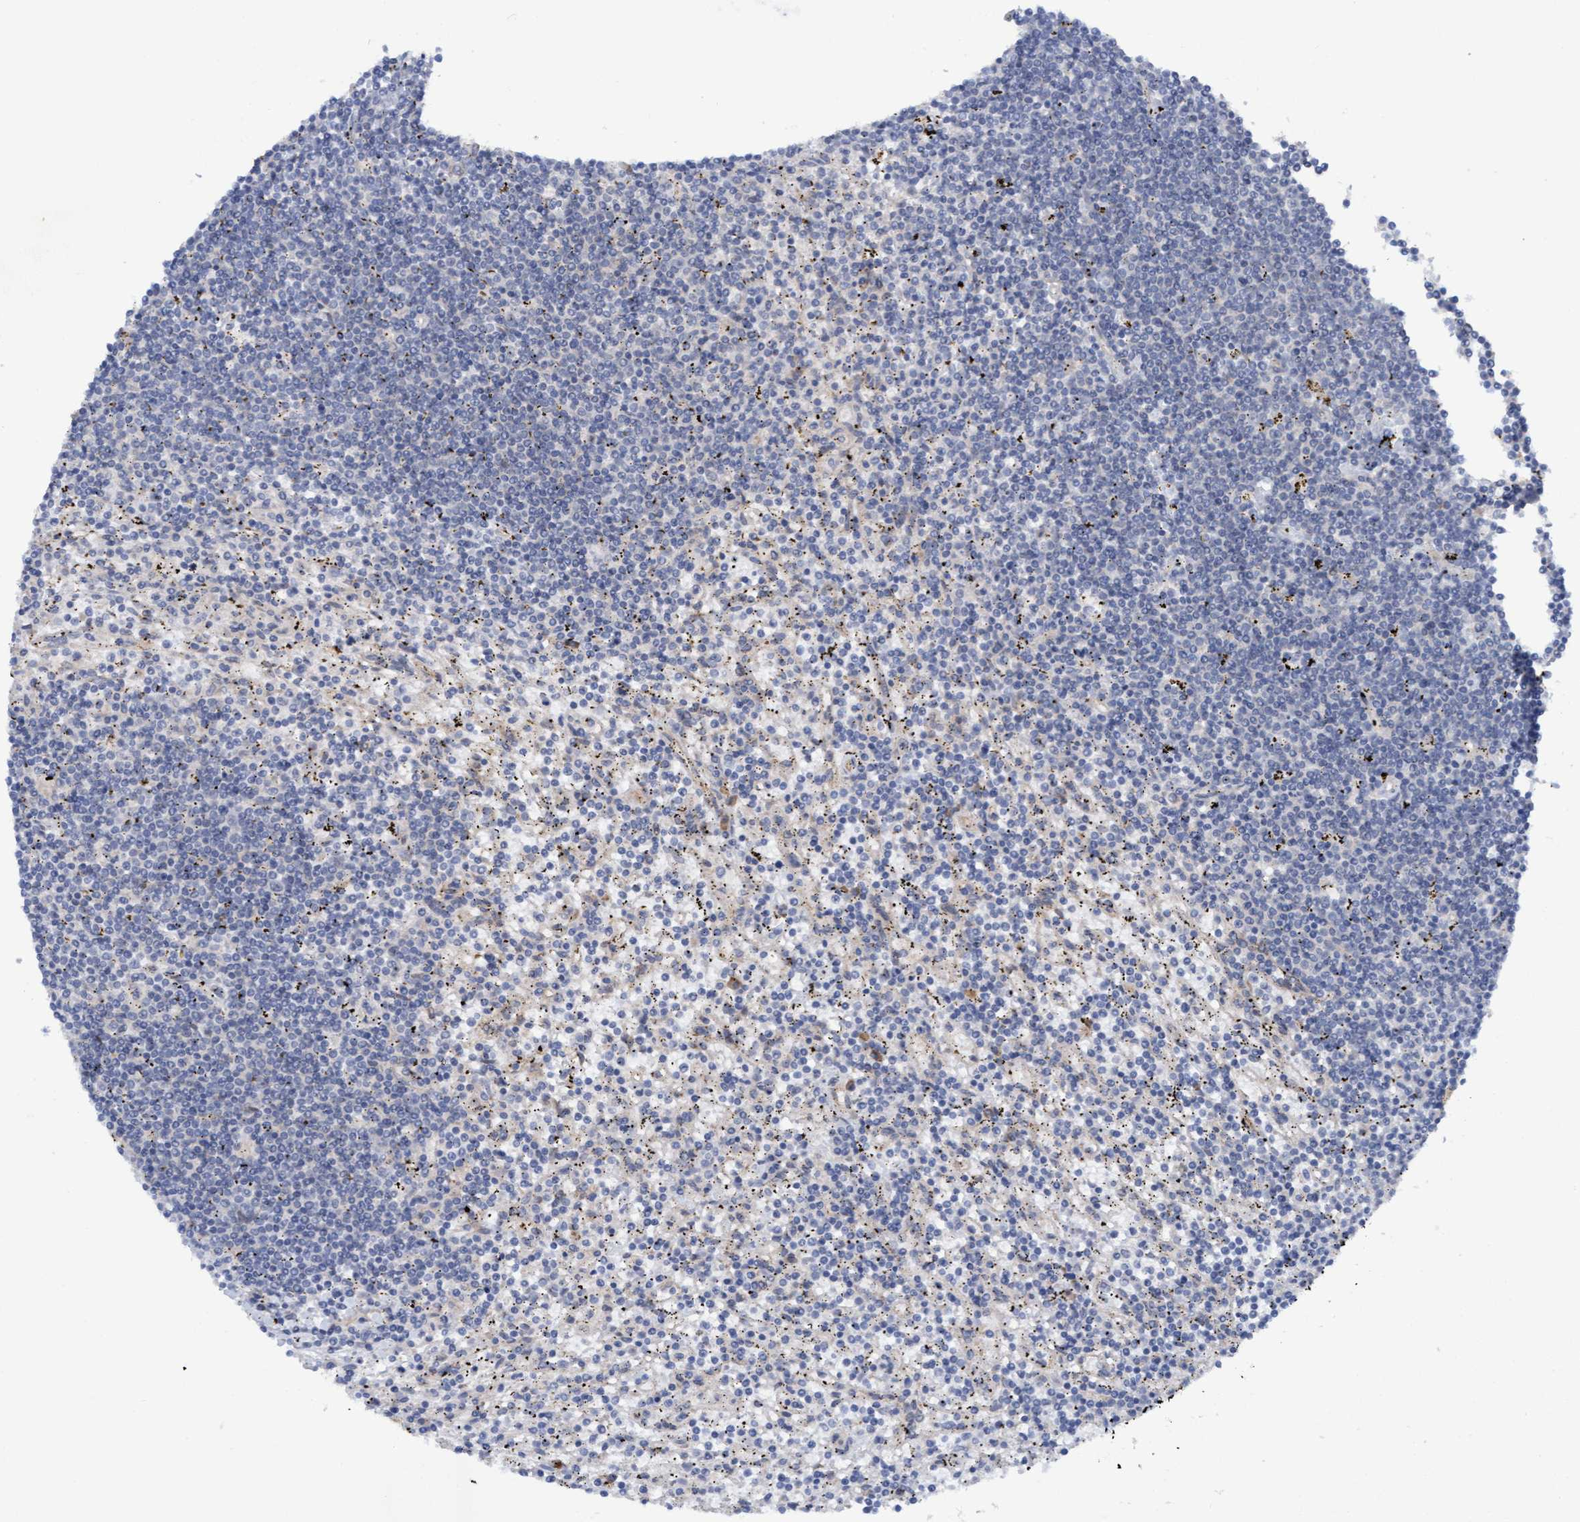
{"staining": {"intensity": "negative", "quantity": "none", "location": "none"}, "tissue": "lymphoma", "cell_type": "Tumor cells", "image_type": "cancer", "snomed": [{"axis": "morphology", "description": "Malignant lymphoma, non-Hodgkin's type, Low grade"}, {"axis": "topography", "description": "Spleen"}], "caption": "Image shows no significant protein staining in tumor cells of lymphoma.", "gene": "PLCD1", "patient": {"sex": "male", "age": 76}}